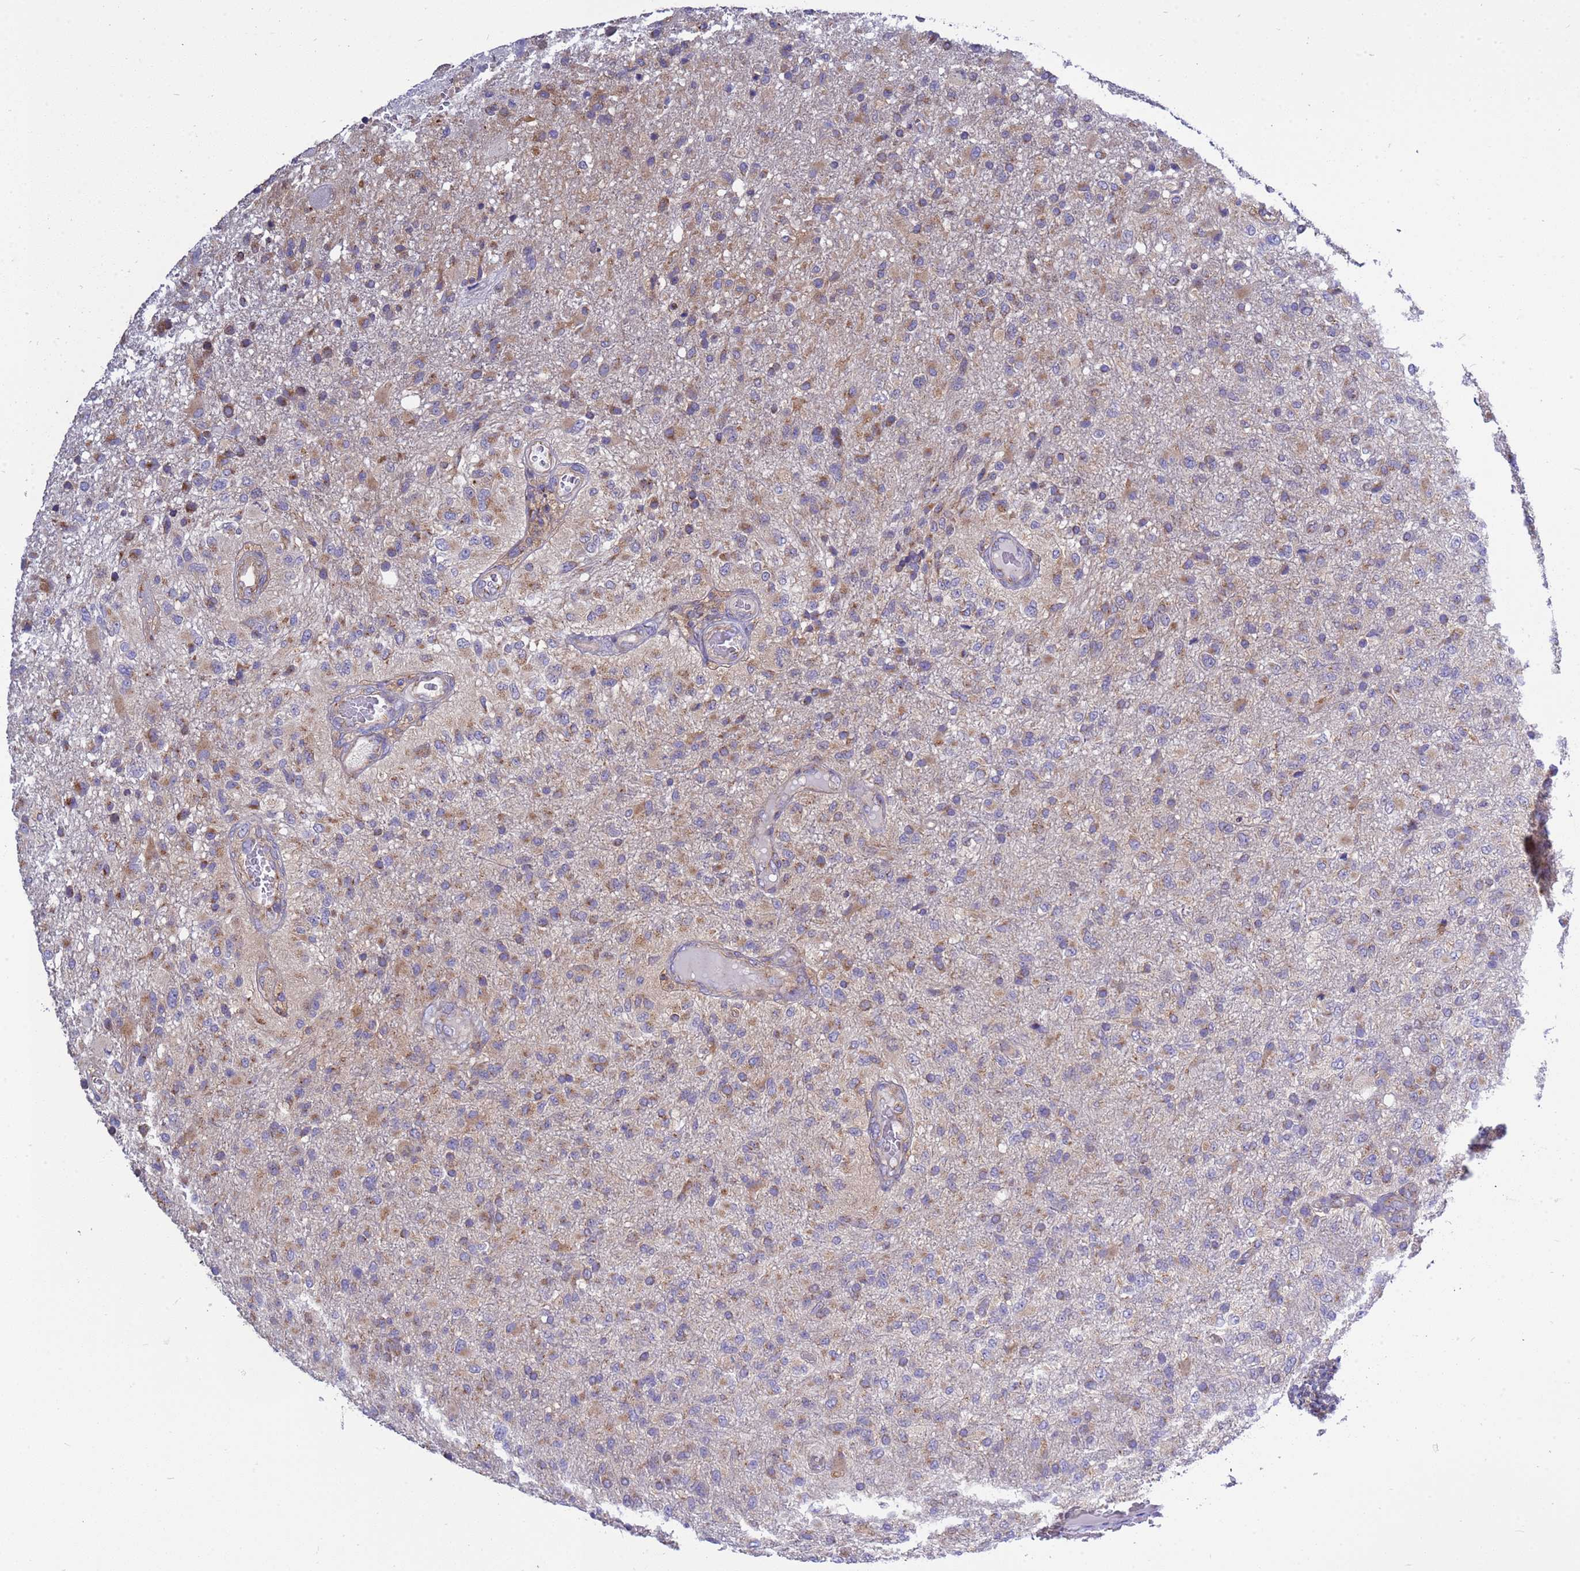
{"staining": {"intensity": "moderate", "quantity": "25%-75%", "location": "cytoplasmic/membranous"}, "tissue": "glioma", "cell_type": "Tumor cells", "image_type": "cancer", "snomed": [{"axis": "morphology", "description": "Glioma, malignant, High grade"}, {"axis": "topography", "description": "Brain"}], "caption": "The histopathology image shows staining of glioma, revealing moderate cytoplasmic/membranous protein staining (brown color) within tumor cells.", "gene": "ANAPC1", "patient": {"sex": "female", "age": 74}}